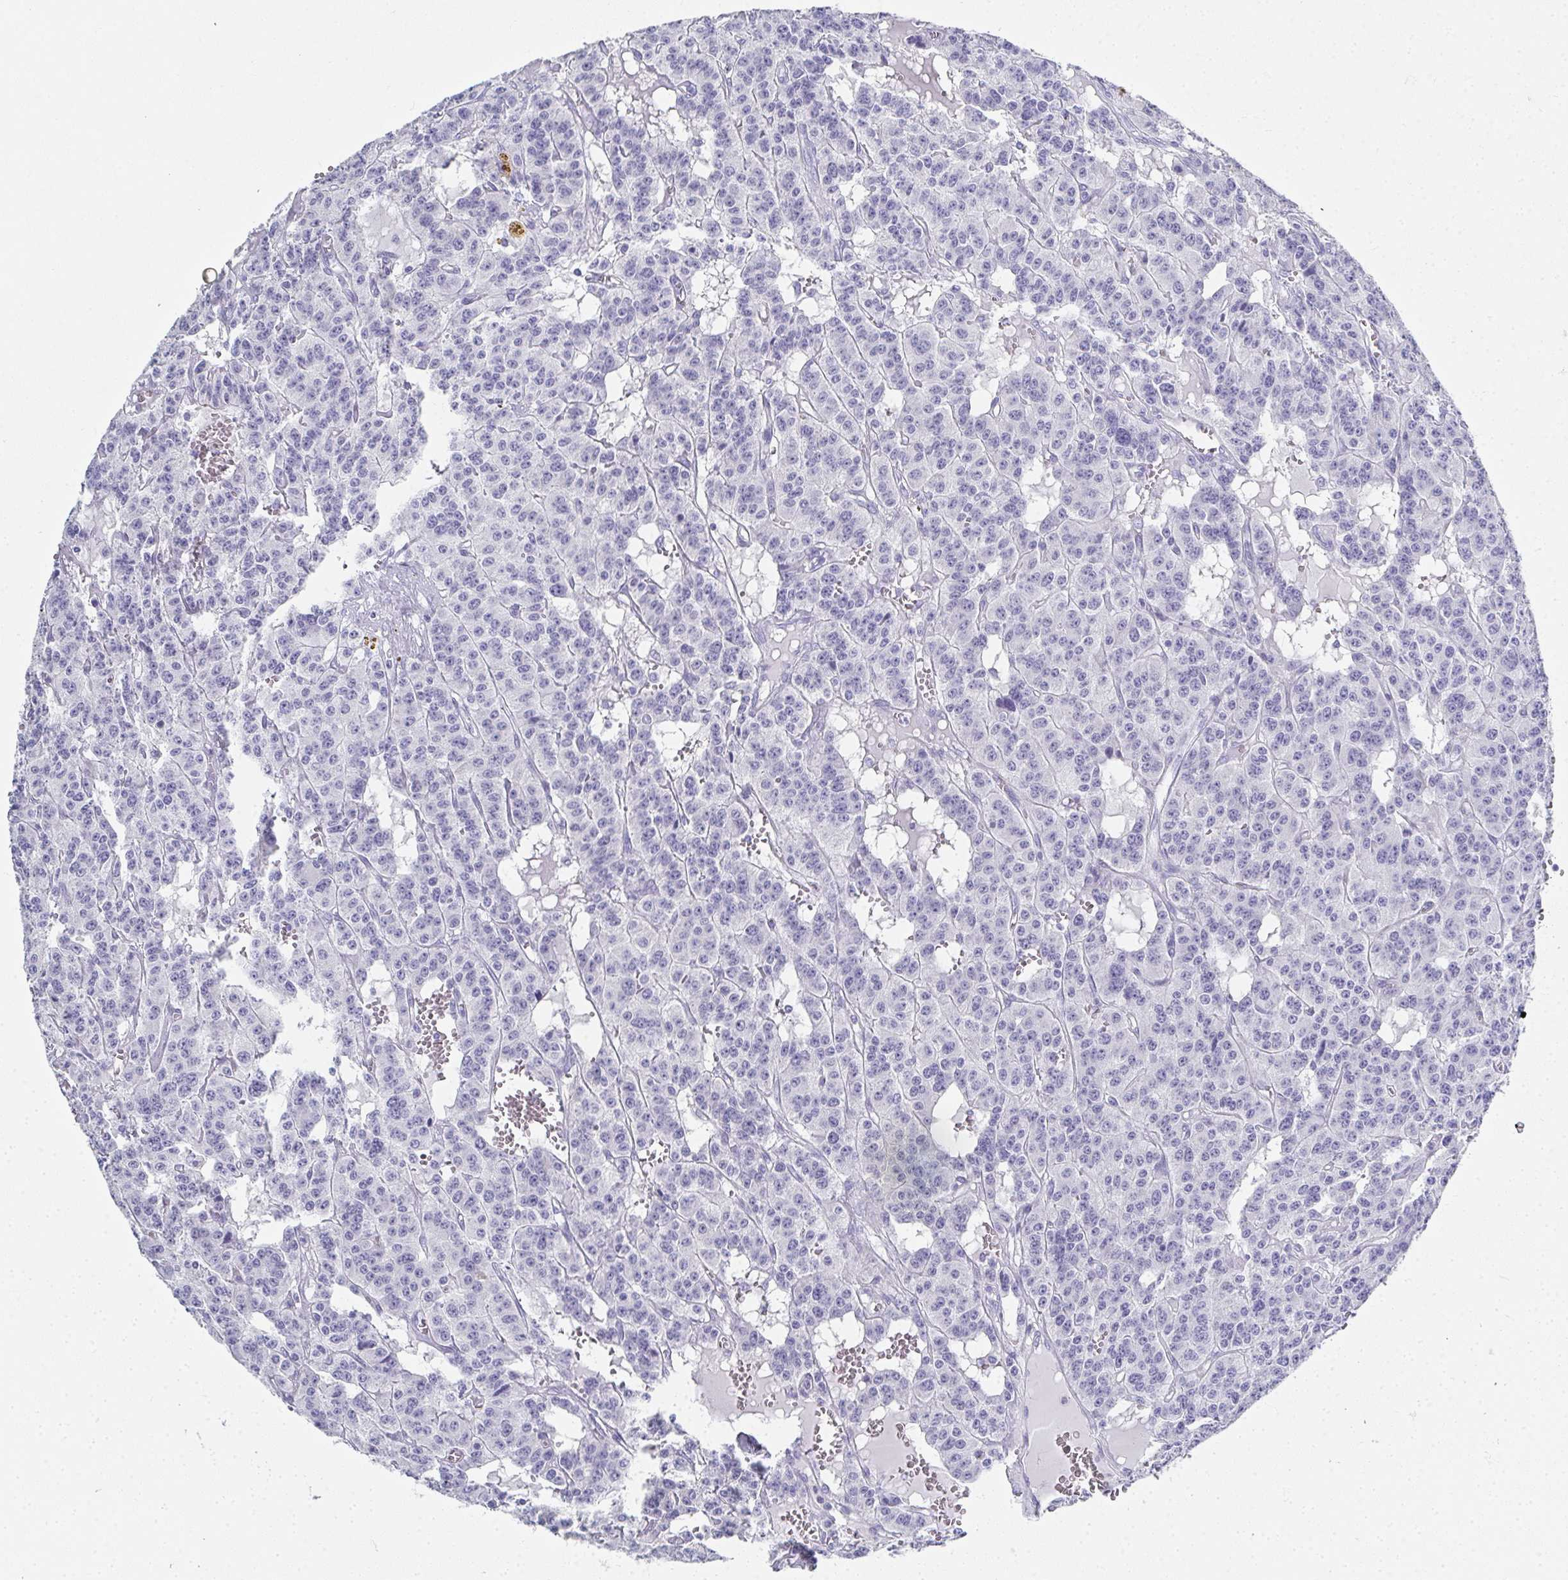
{"staining": {"intensity": "negative", "quantity": "none", "location": "none"}, "tissue": "carcinoid", "cell_type": "Tumor cells", "image_type": "cancer", "snomed": [{"axis": "morphology", "description": "Carcinoid, malignant, NOS"}, {"axis": "topography", "description": "Lung"}], "caption": "IHC photomicrograph of human malignant carcinoid stained for a protein (brown), which exhibits no staining in tumor cells. (Stains: DAB (3,3'-diaminobenzidine) immunohistochemistry with hematoxylin counter stain, Microscopy: brightfield microscopy at high magnification).", "gene": "SYCP1", "patient": {"sex": "female", "age": 71}}